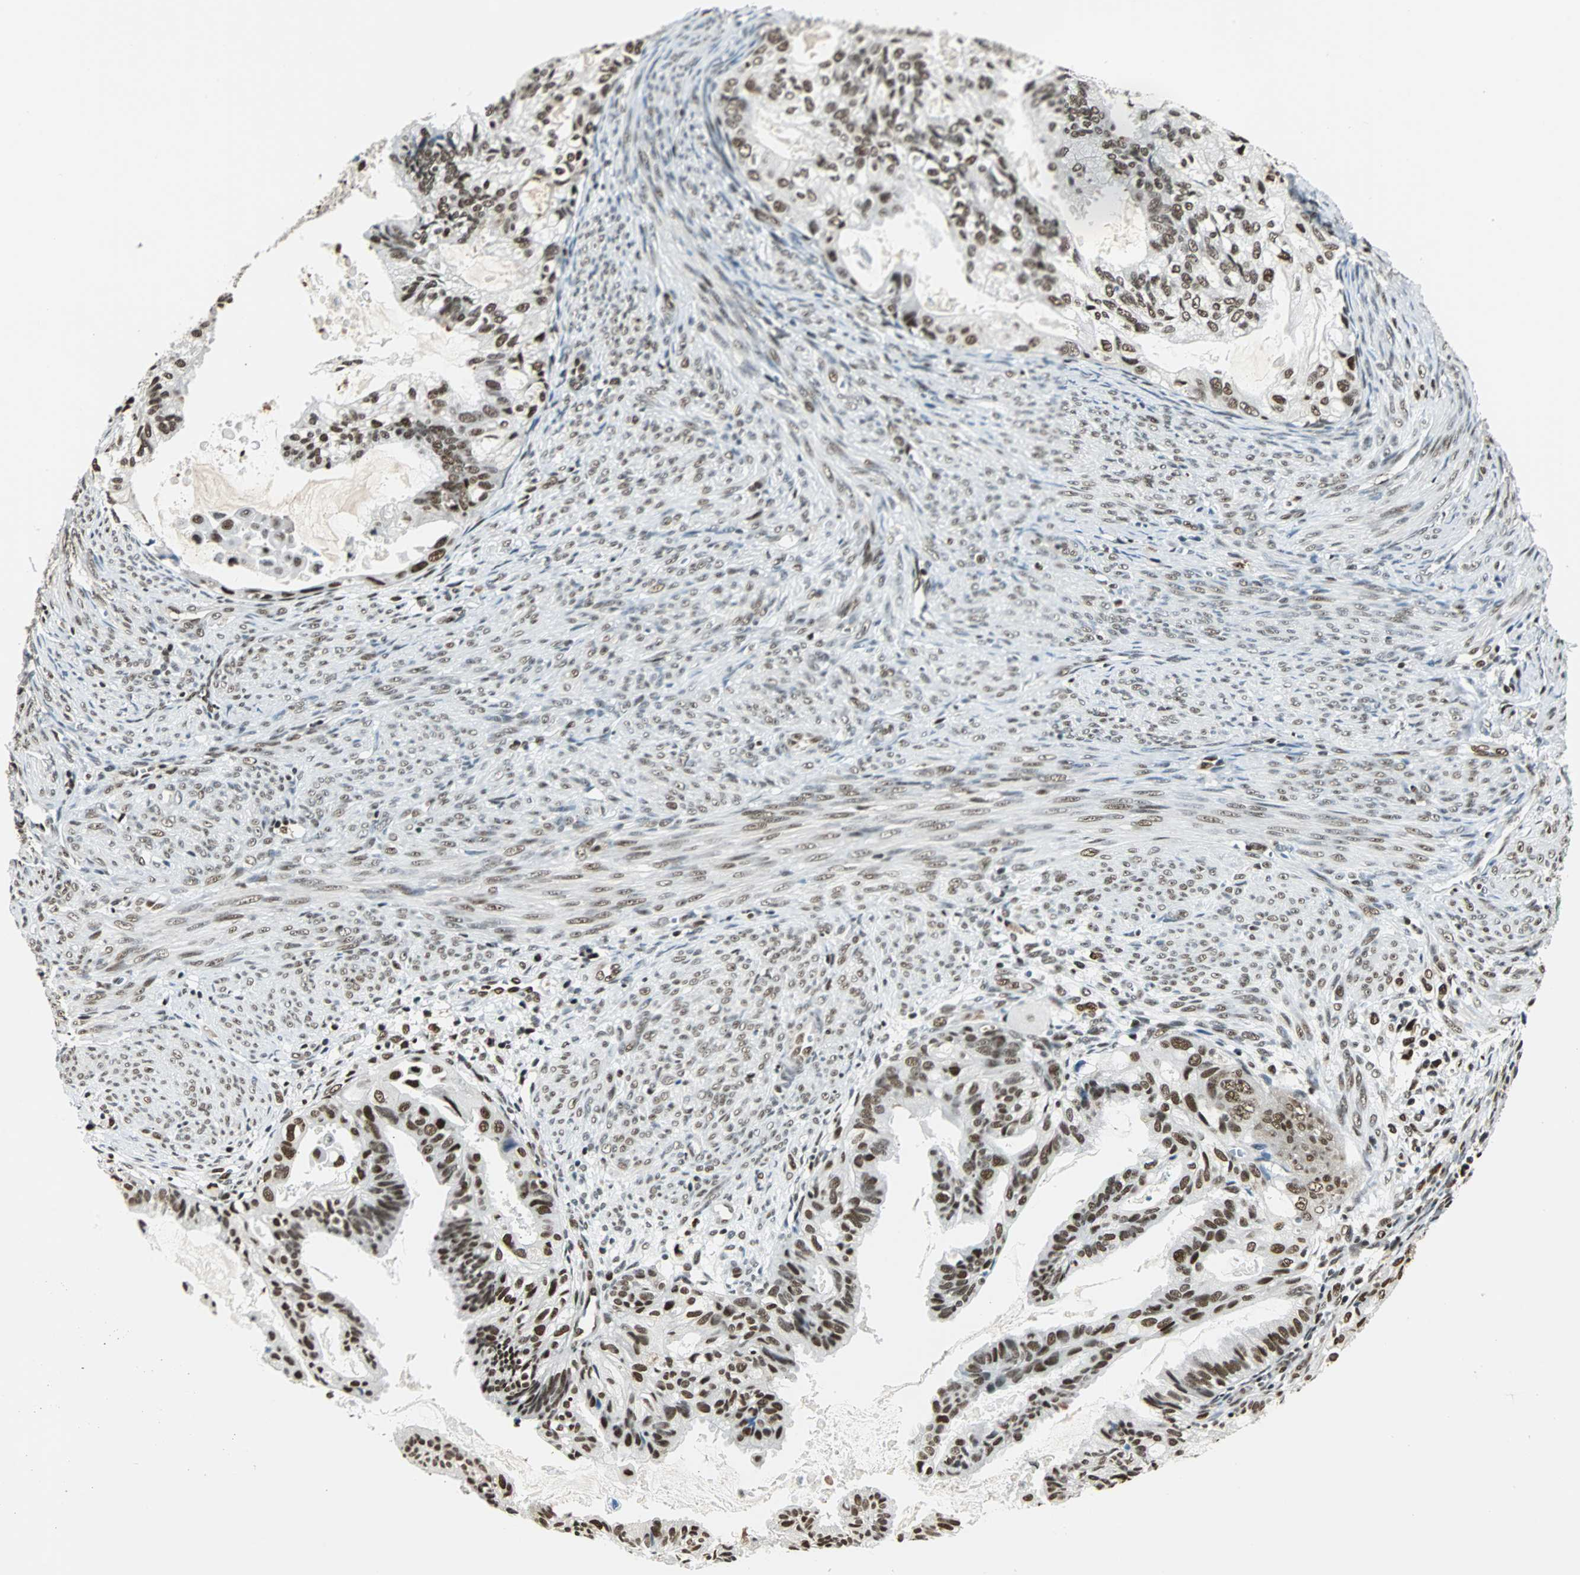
{"staining": {"intensity": "moderate", "quantity": ">75%", "location": "nuclear"}, "tissue": "cervical cancer", "cell_type": "Tumor cells", "image_type": "cancer", "snomed": [{"axis": "morphology", "description": "Normal tissue, NOS"}, {"axis": "morphology", "description": "Adenocarcinoma, NOS"}, {"axis": "topography", "description": "Cervix"}, {"axis": "topography", "description": "Endometrium"}], "caption": "Immunohistochemistry photomicrograph of cervical cancer stained for a protein (brown), which displays medium levels of moderate nuclear staining in about >75% of tumor cells.", "gene": "XRCC4", "patient": {"sex": "female", "age": 86}}